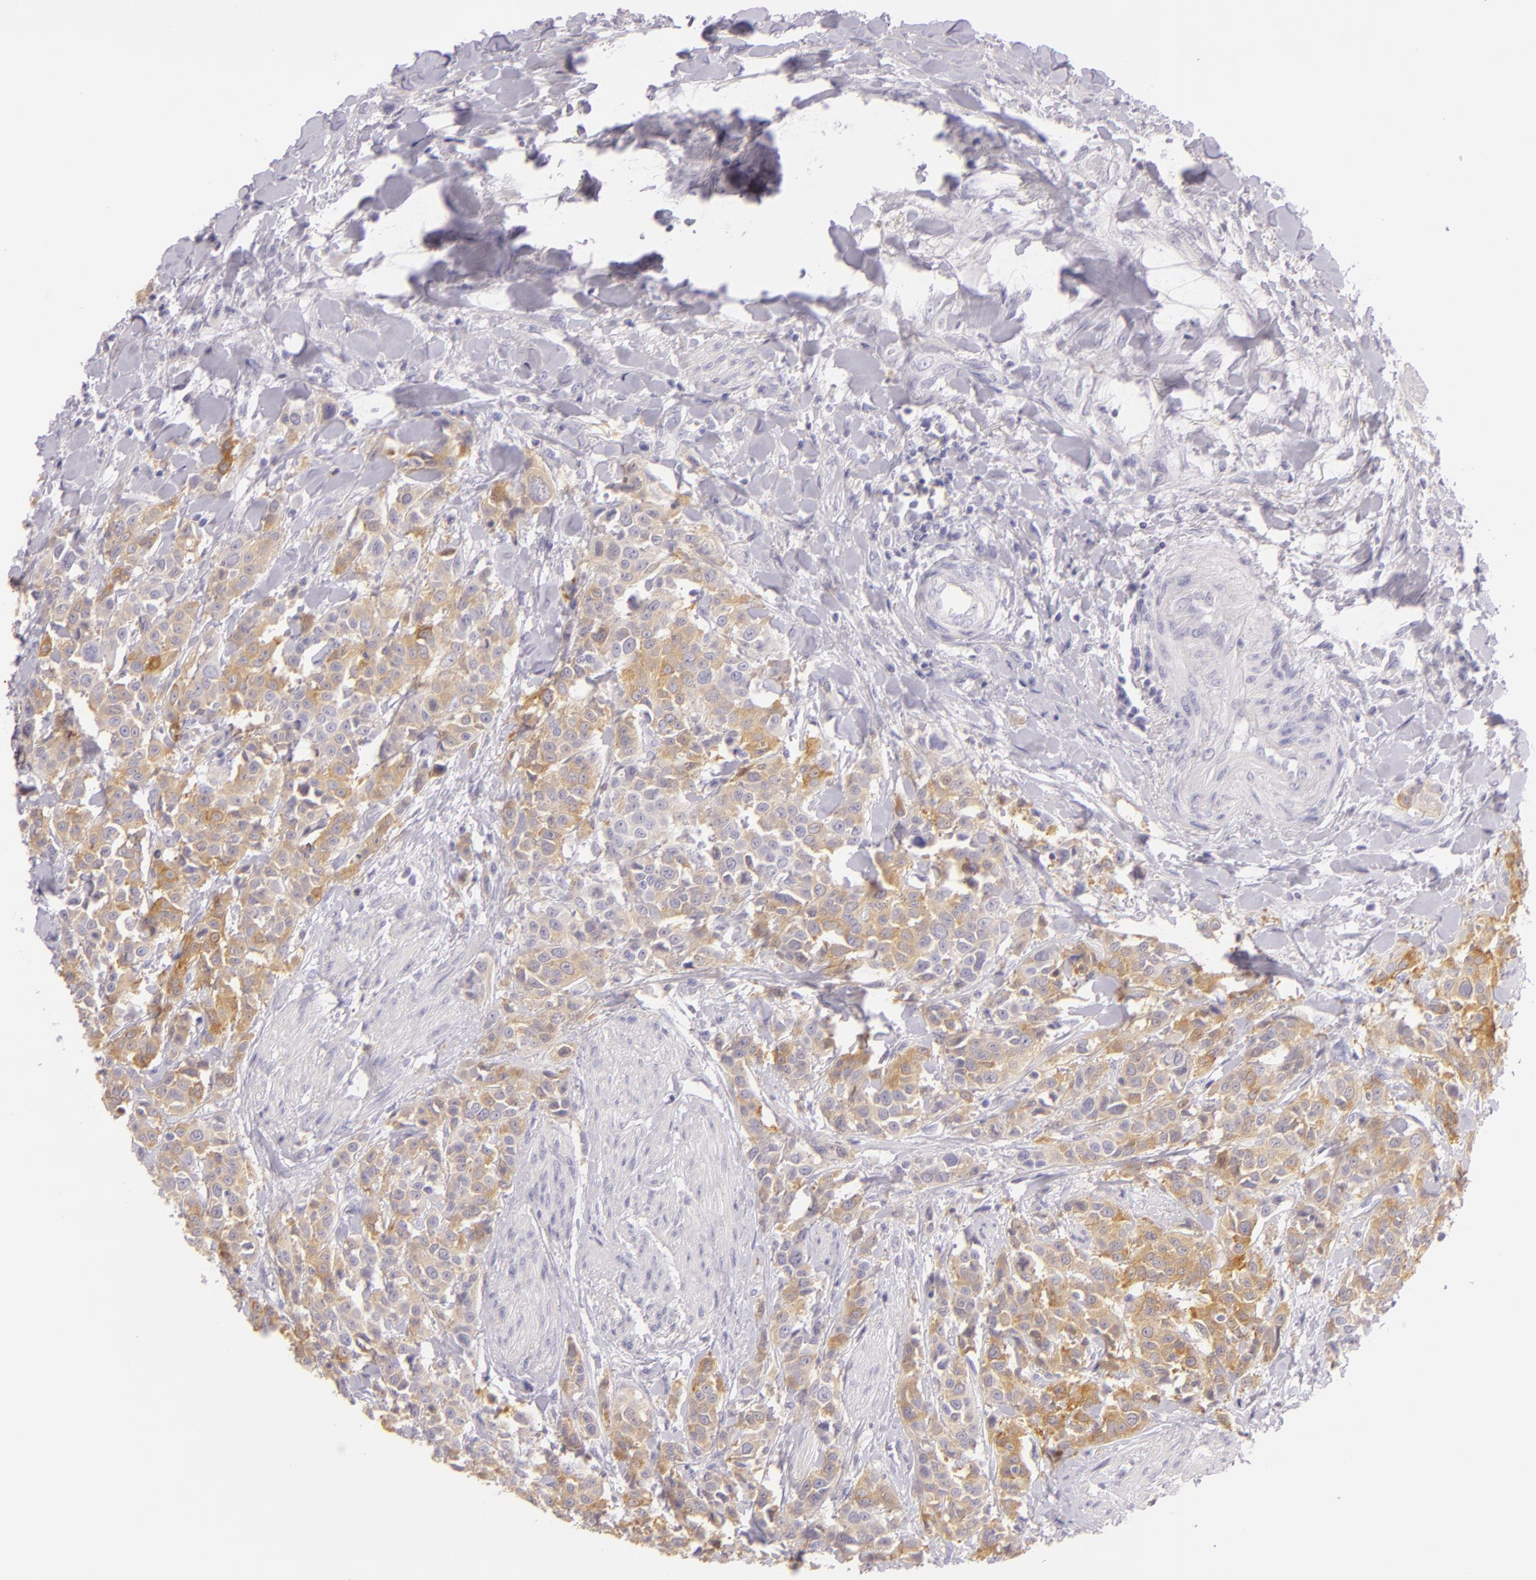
{"staining": {"intensity": "weak", "quantity": "25%-75%", "location": "cytoplasmic/membranous"}, "tissue": "urothelial cancer", "cell_type": "Tumor cells", "image_type": "cancer", "snomed": [{"axis": "morphology", "description": "Urothelial carcinoma, High grade"}, {"axis": "topography", "description": "Urinary bladder"}], "caption": "This photomicrograph exhibits IHC staining of urothelial cancer, with low weak cytoplasmic/membranous expression in approximately 25%-75% of tumor cells.", "gene": "CBS", "patient": {"sex": "male", "age": 56}}